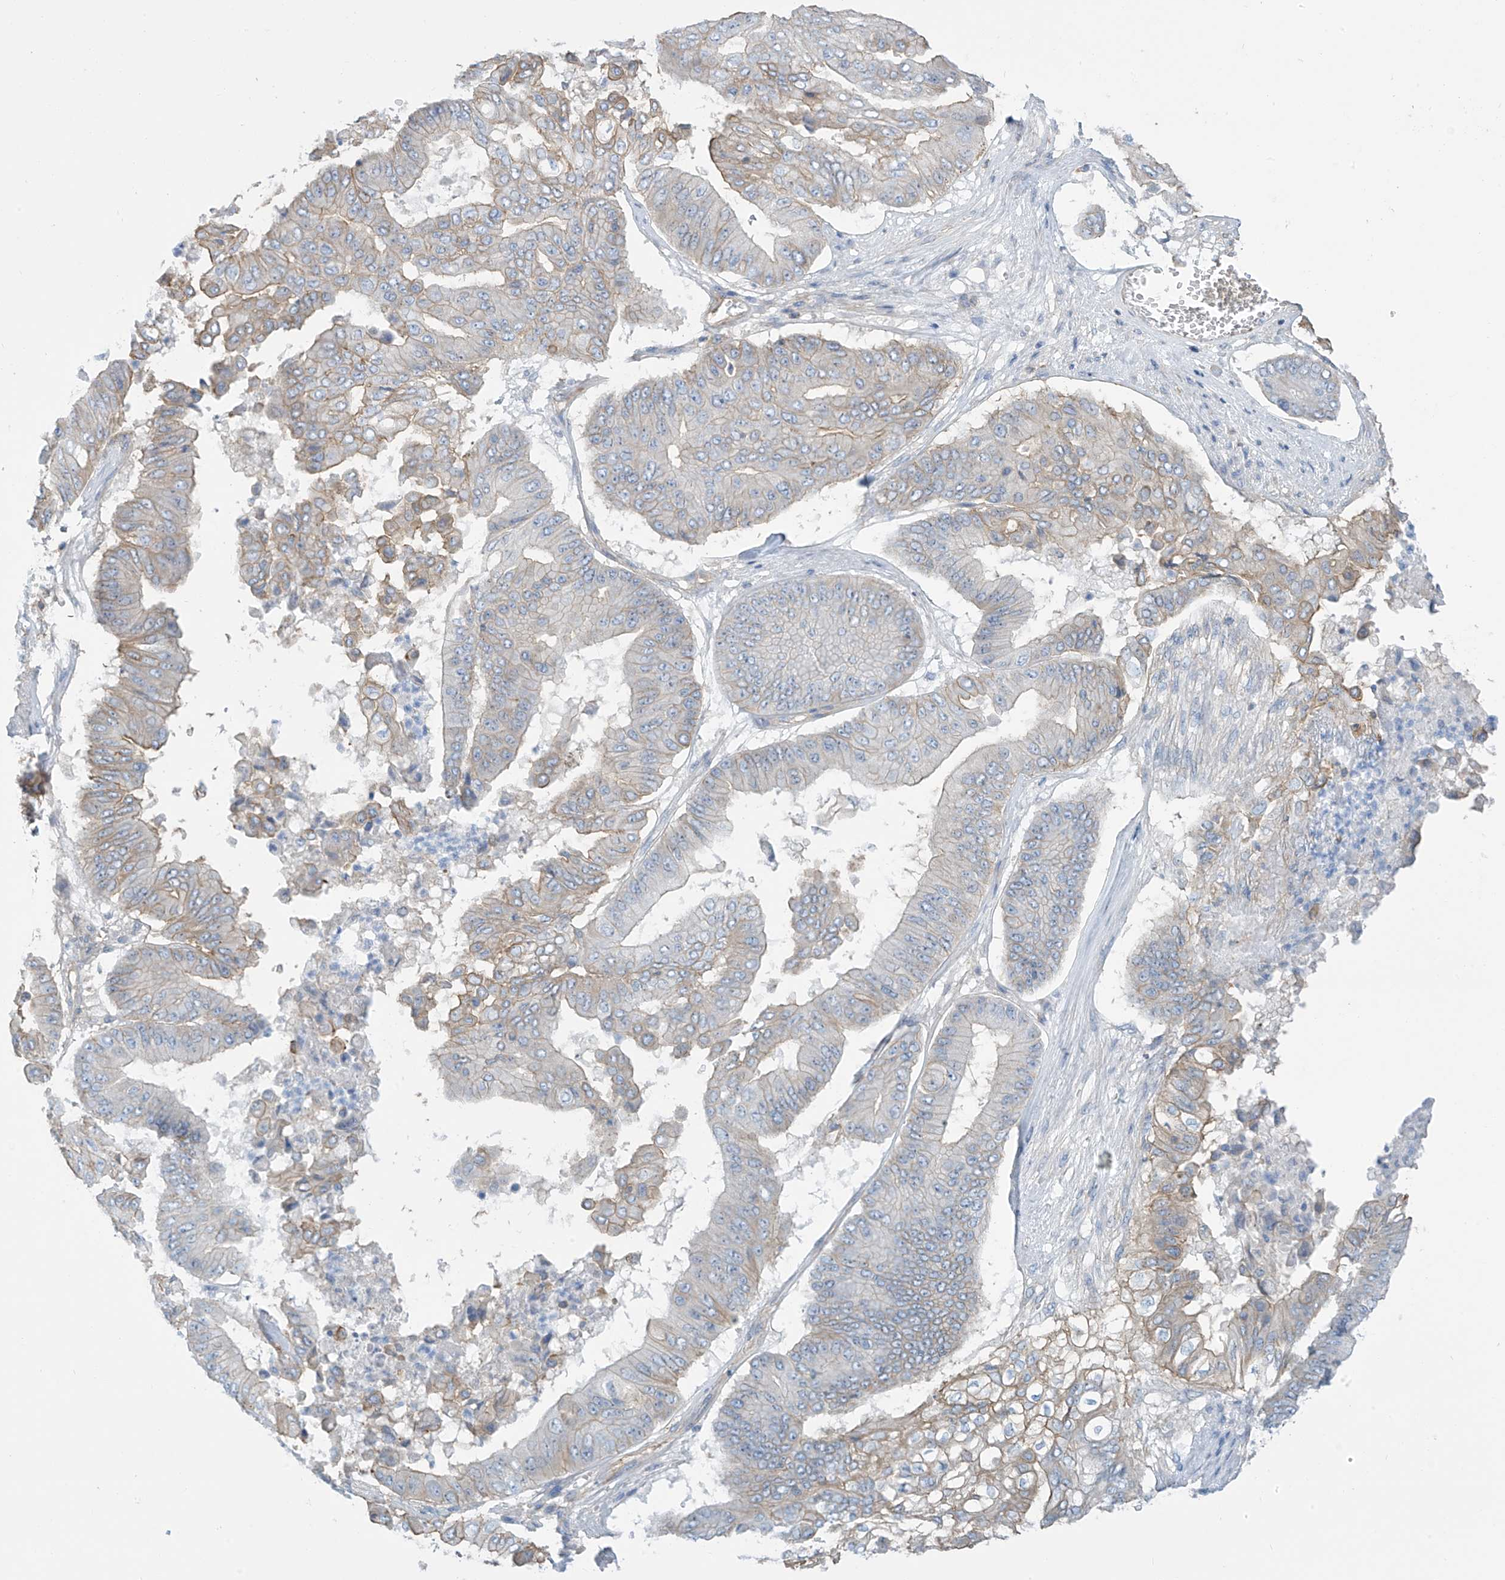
{"staining": {"intensity": "weak", "quantity": "25%-75%", "location": "cytoplasmic/membranous"}, "tissue": "pancreatic cancer", "cell_type": "Tumor cells", "image_type": "cancer", "snomed": [{"axis": "morphology", "description": "Adenocarcinoma, NOS"}, {"axis": "topography", "description": "Pancreas"}], "caption": "Approximately 25%-75% of tumor cells in pancreatic cancer demonstrate weak cytoplasmic/membranous protein staining as visualized by brown immunohistochemical staining.", "gene": "ZNF846", "patient": {"sex": "female", "age": 77}}